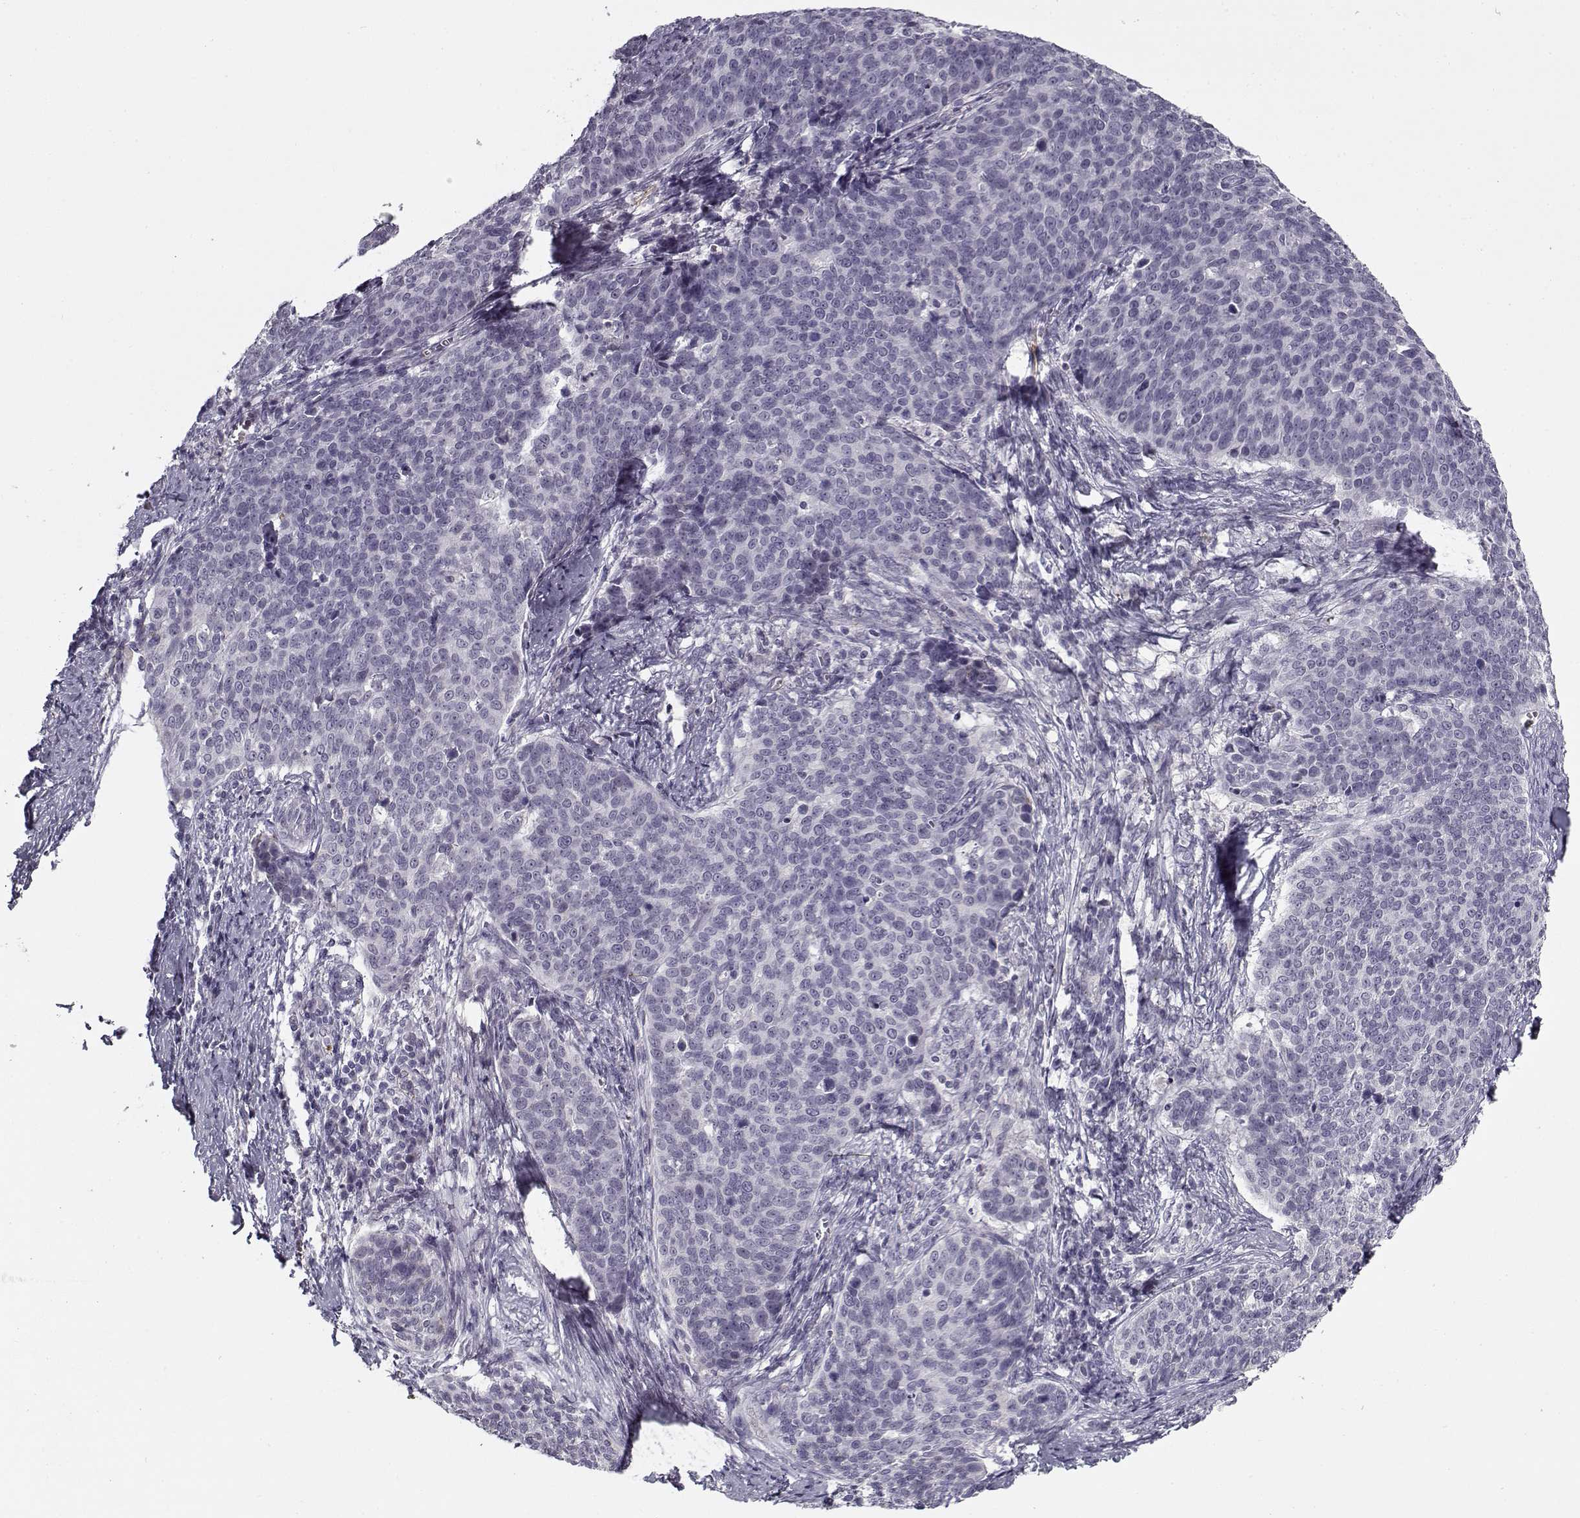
{"staining": {"intensity": "negative", "quantity": "none", "location": "none"}, "tissue": "cervical cancer", "cell_type": "Tumor cells", "image_type": "cancer", "snomed": [{"axis": "morphology", "description": "Squamous cell carcinoma, NOS"}, {"axis": "topography", "description": "Cervix"}], "caption": "Tumor cells show no significant expression in squamous cell carcinoma (cervical). (Brightfield microscopy of DAB (3,3'-diaminobenzidine) immunohistochemistry (IHC) at high magnification).", "gene": "SNCA", "patient": {"sex": "female", "age": 39}}